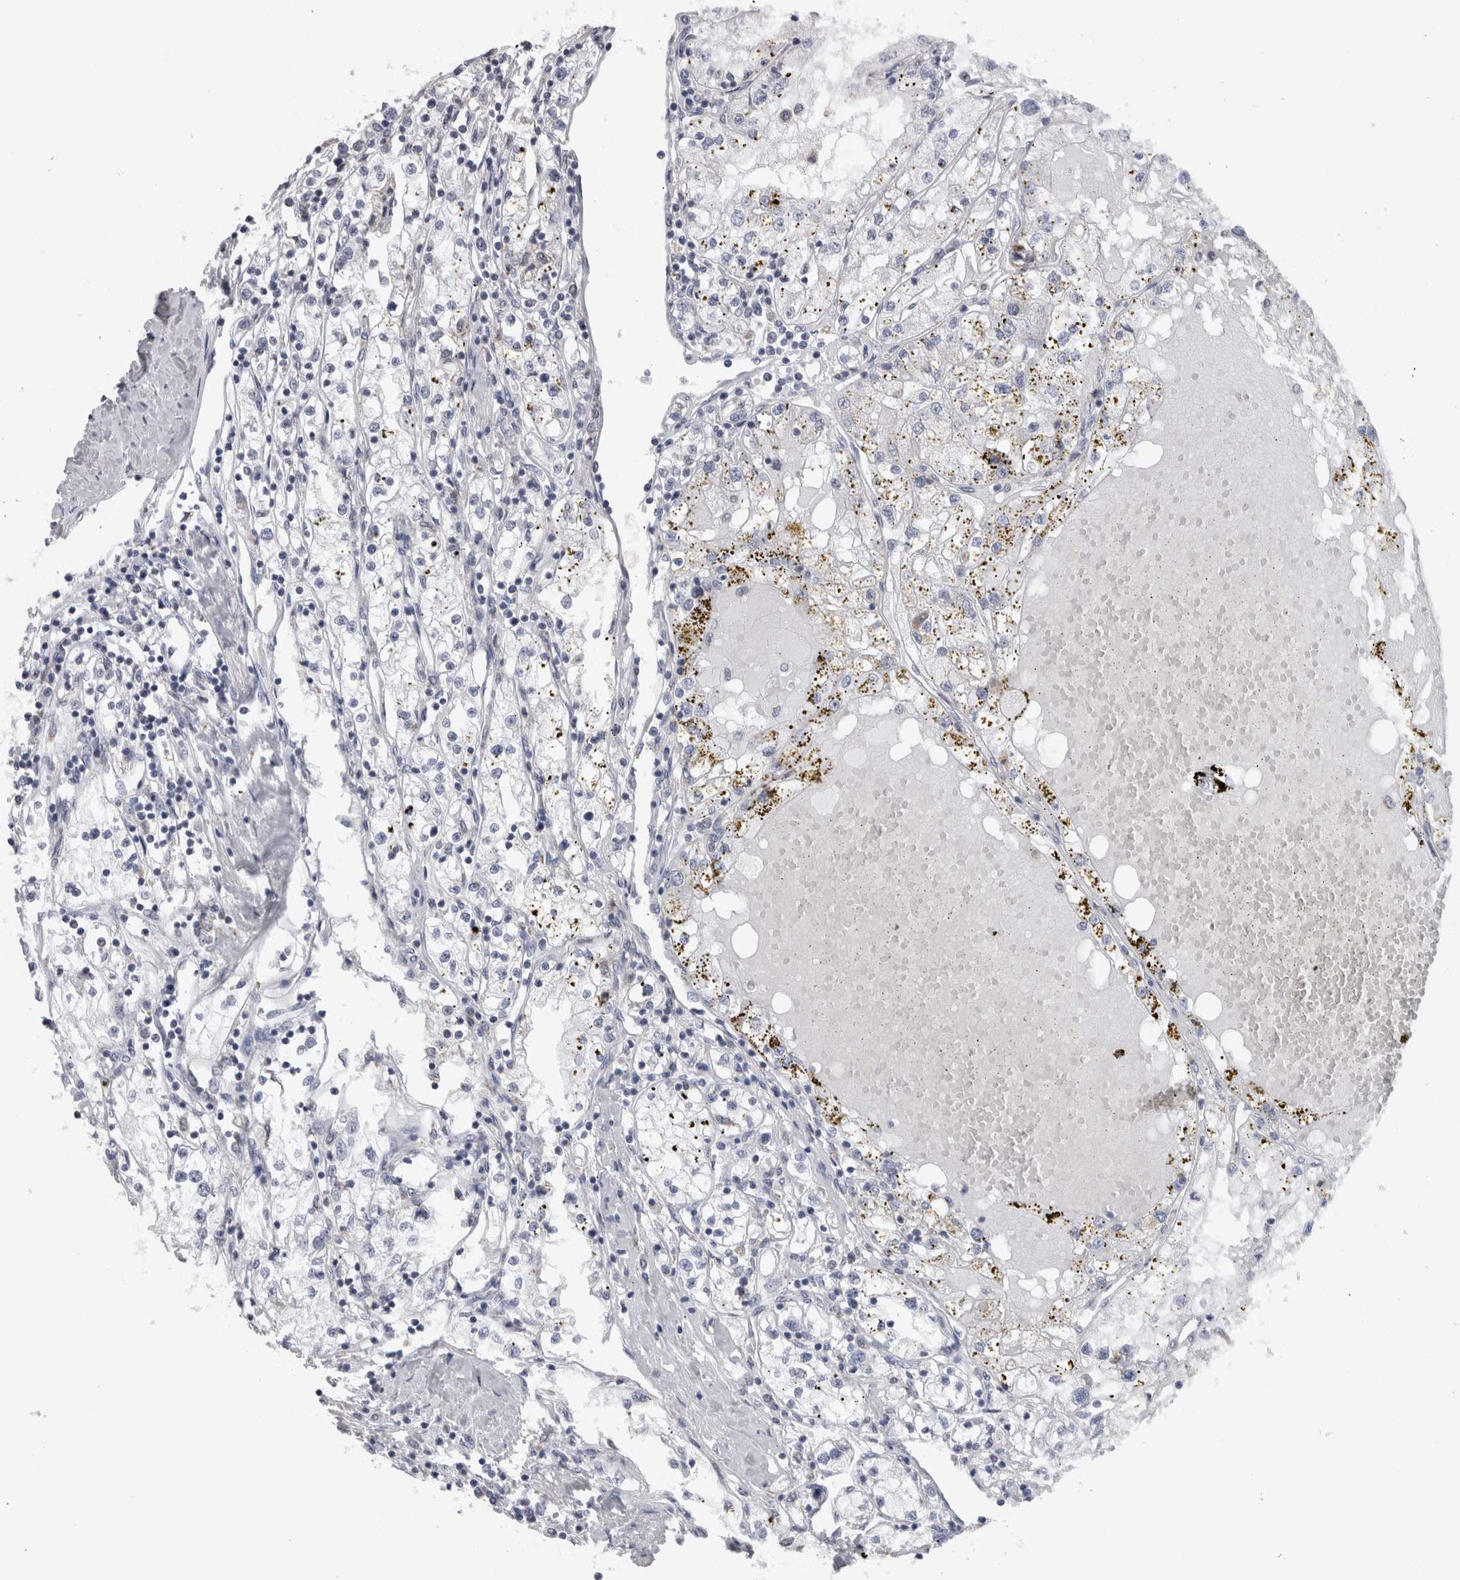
{"staining": {"intensity": "negative", "quantity": "none", "location": "none"}, "tissue": "renal cancer", "cell_type": "Tumor cells", "image_type": "cancer", "snomed": [{"axis": "morphology", "description": "Adenocarcinoma, NOS"}, {"axis": "topography", "description": "Kidney"}], "caption": "The micrograph exhibits no staining of tumor cells in renal cancer (adenocarcinoma).", "gene": "DHRS4", "patient": {"sex": "male", "age": 68}}